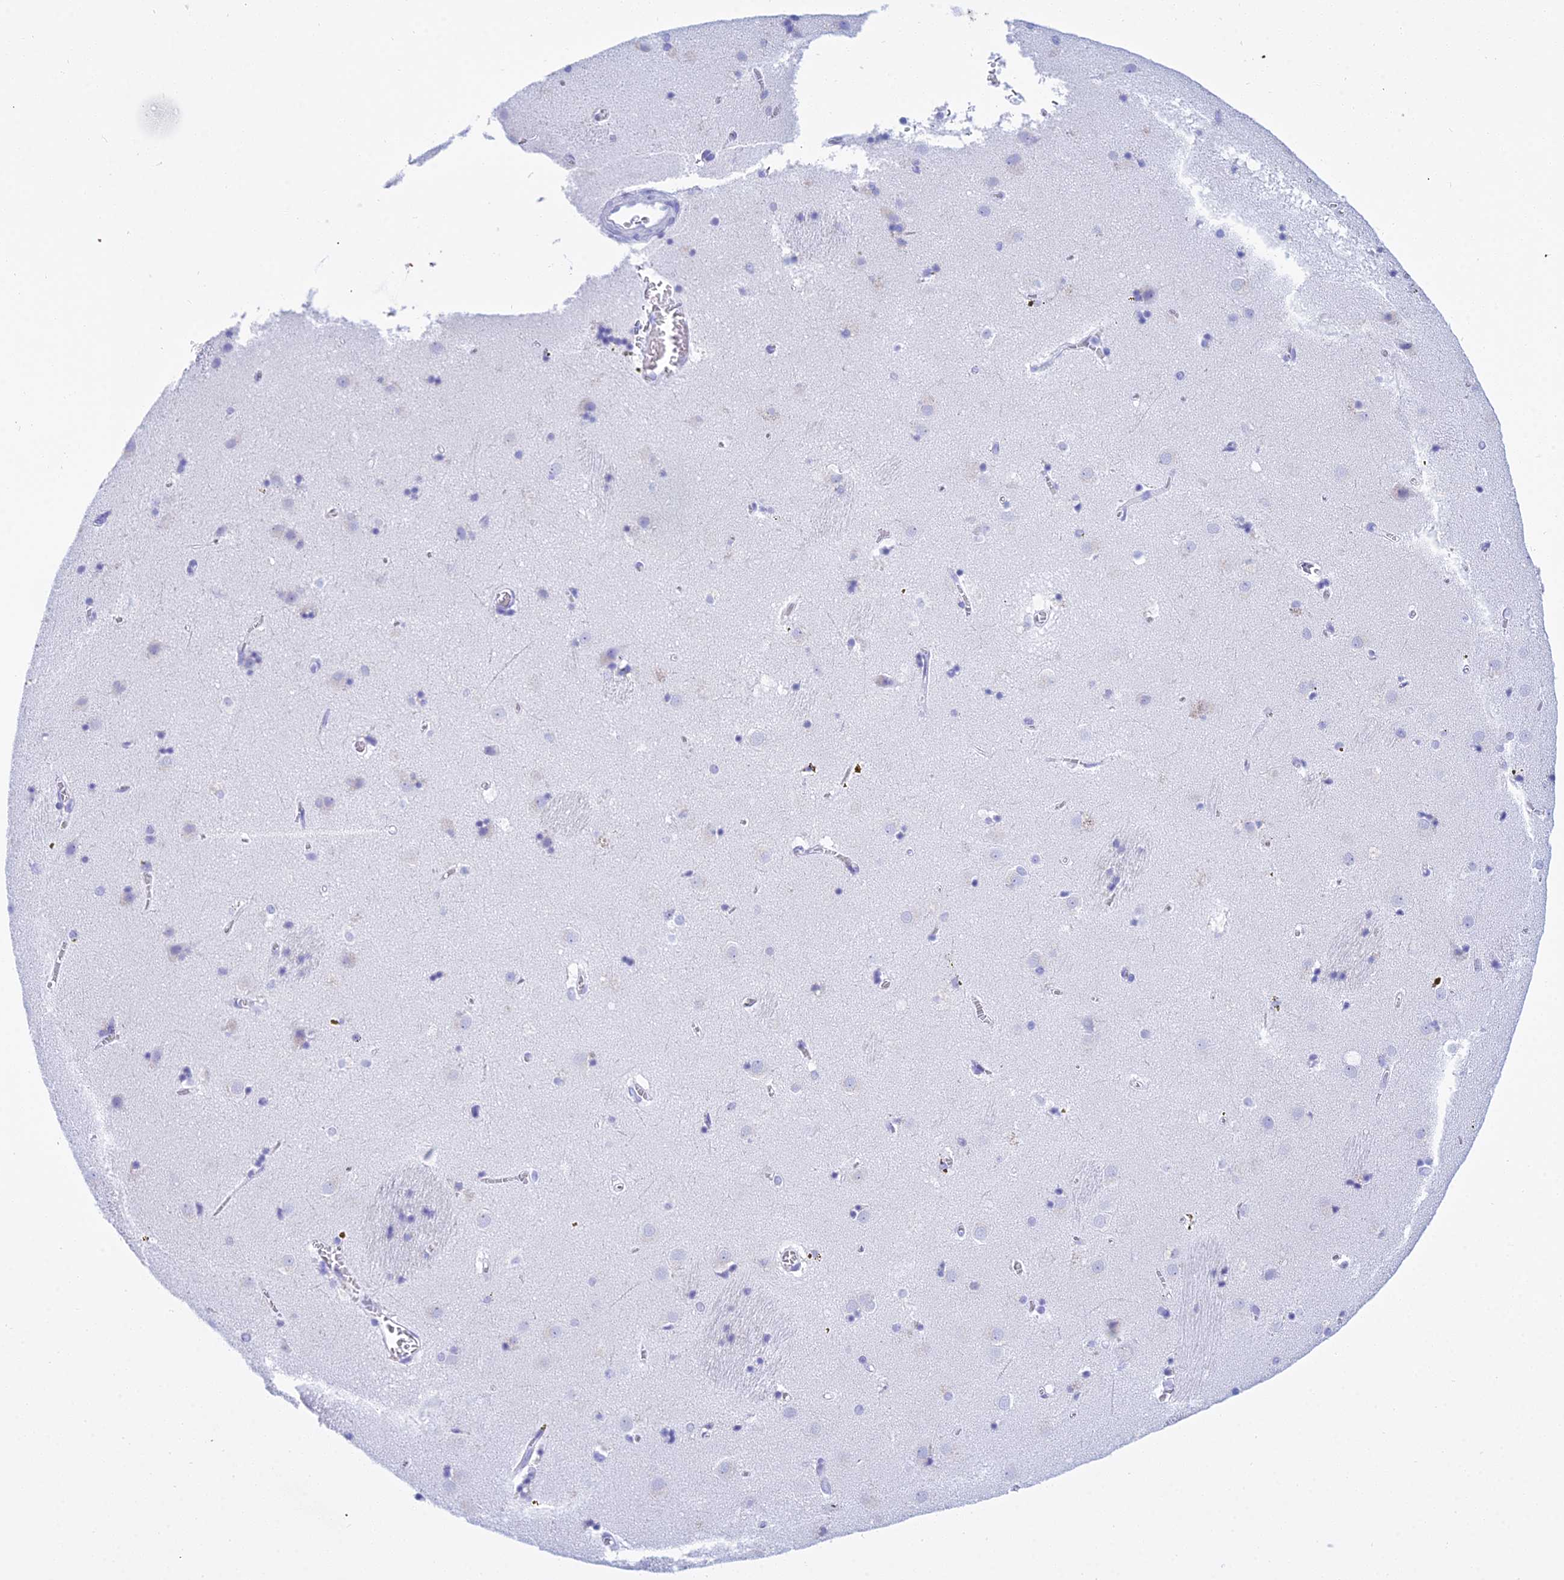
{"staining": {"intensity": "negative", "quantity": "none", "location": "none"}, "tissue": "caudate", "cell_type": "Glial cells", "image_type": "normal", "snomed": [{"axis": "morphology", "description": "Normal tissue, NOS"}, {"axis": "topography", "description": "Lateral ventricle wall"}], "caption": "IHC photomicrograph of normal caudate: caudate stained with DAB (3,3'-diaminobenzidine) demonstrates no significant protein positivity in glial cells.", "gene": "PATE4", "patient": {"sex": "male", "age": 70}}